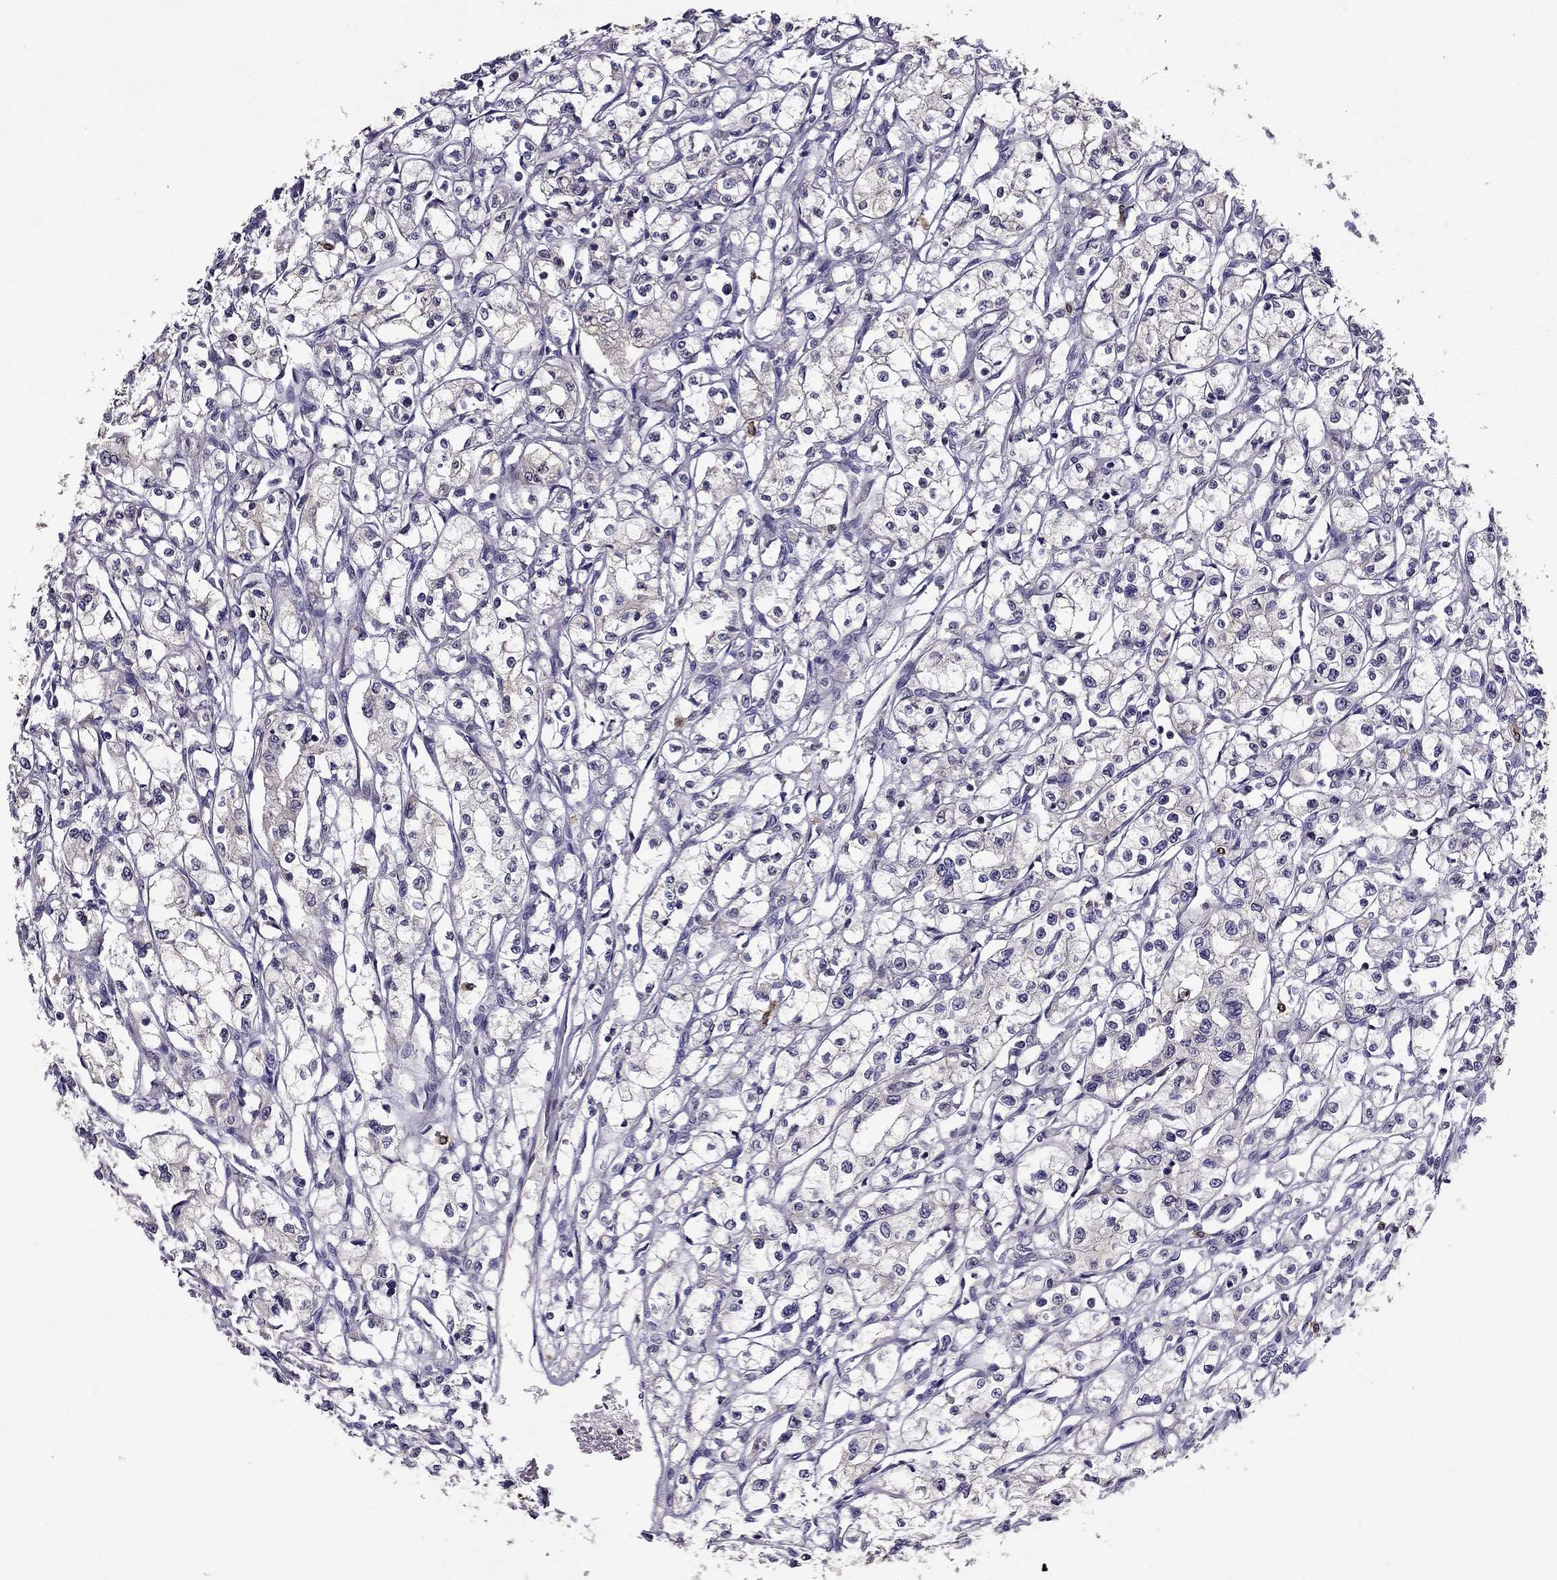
{"staining": {"intensity": "negative", "quantity": "none", "location": "none"}, "tissue": "renal cancer", "cell_type": "Tumor cells", "image_type": "cancer", "snomed": [{"axis": "morphology", "description": "Adenocarcinoma, NOS"}, {"axis": "topography", "description": "Kidney"}], "caption": "Immunohistochemical staining of human renal cancer (adenocarcinoma) displays no significant expression in tumor cells. (DAB immunohistochemistry (IHC) visualized using brightfield microscopy, high magnification).", "gene": "STXBP5", "patient": {"sex": "male", "age": 56}}